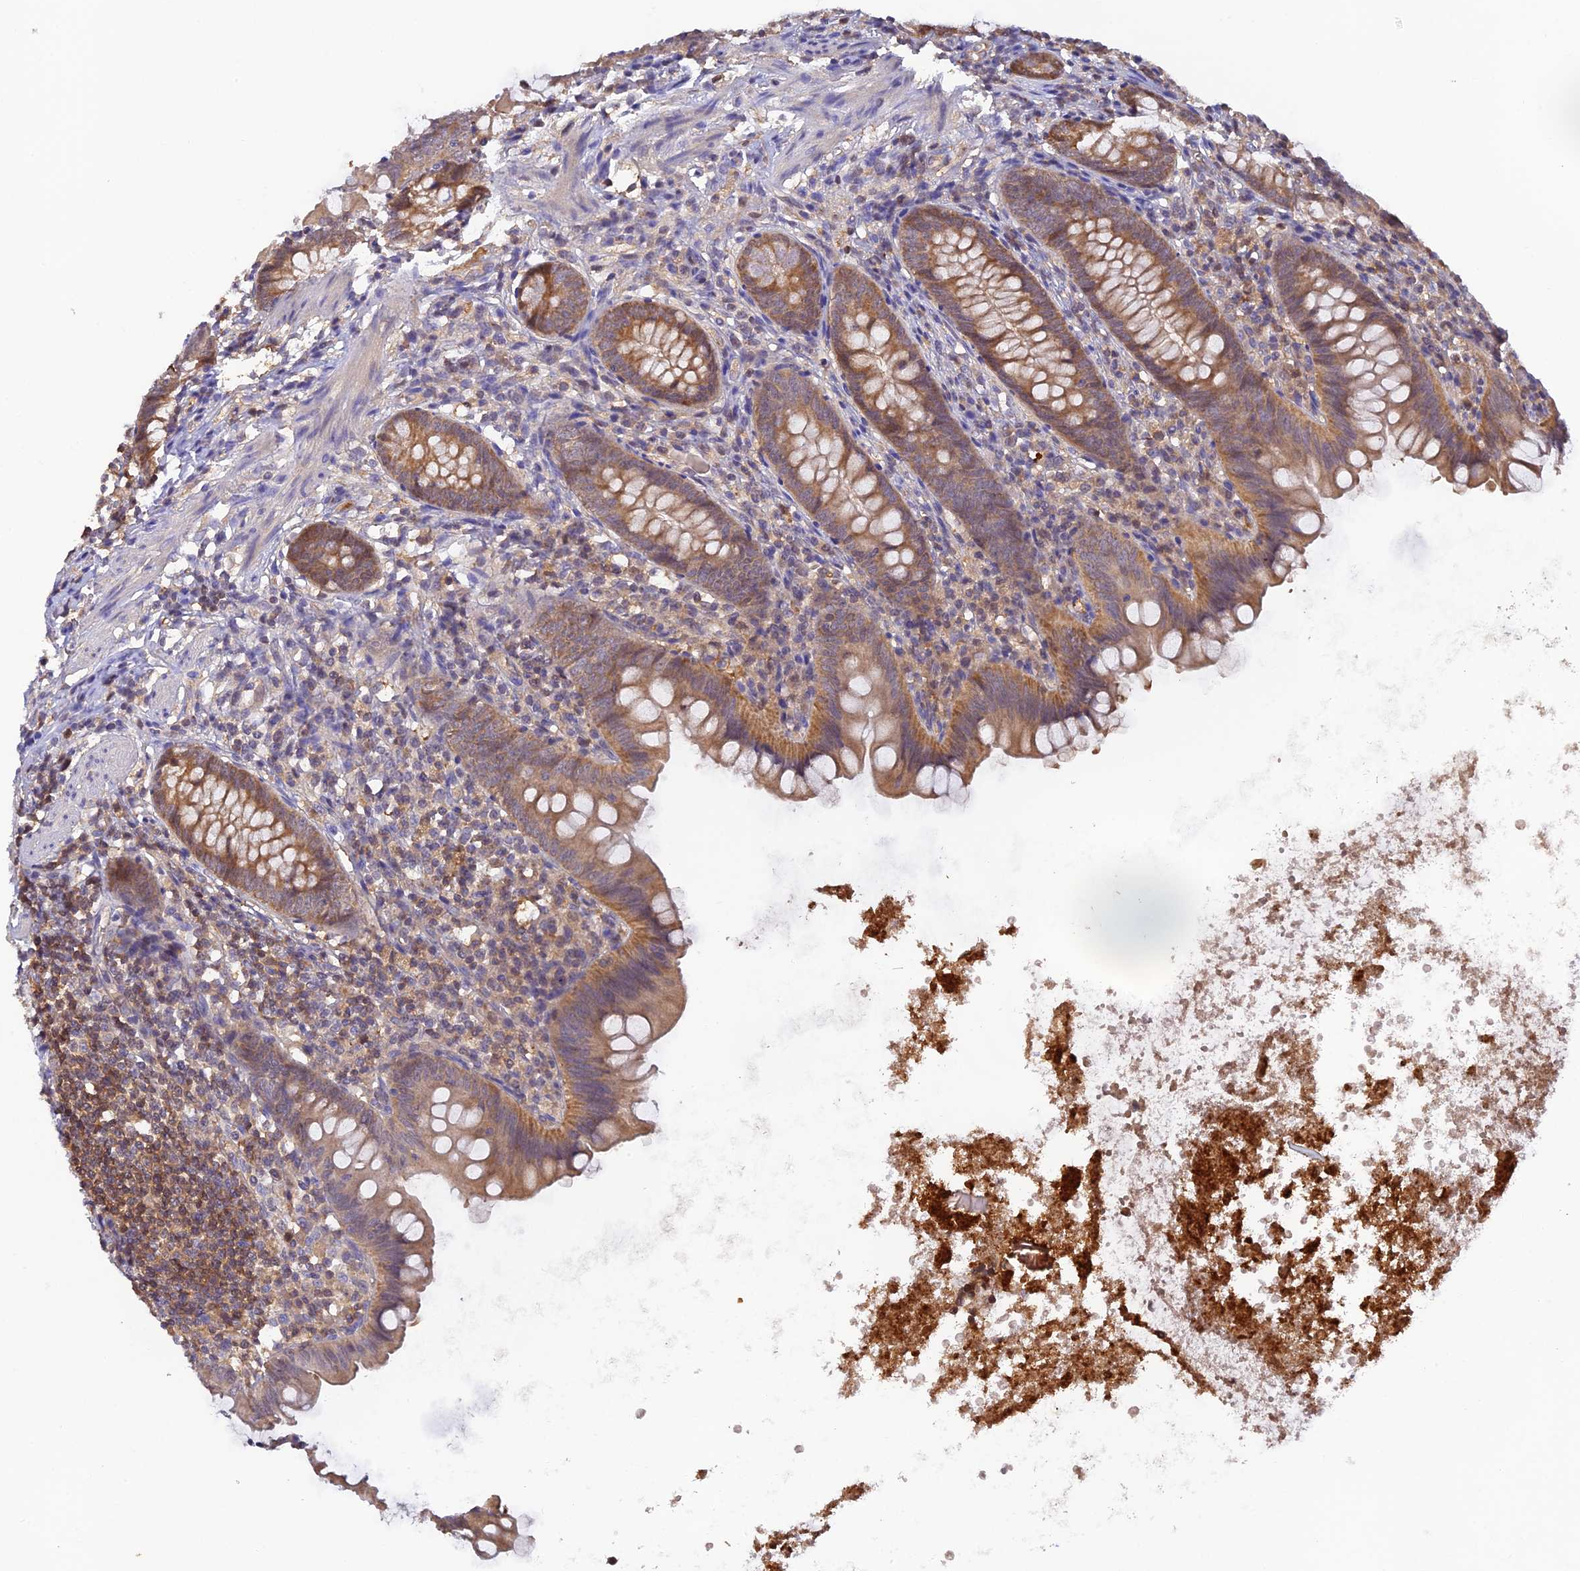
{"staining": {"intensity": "moderate", "quantity": ">75%", "location": "cytoplasmic/membranous"}, "tissue": "appendix", "cell_type": "Glandular cells", "image_type": "normal", "snomed": [{"axis": "morphology", "description": "Normal tissue, NOS"}, {"axis": "topography", "description": "Appendix"}], "caption": "Immunohistochemical staining of normal human appendix reveals medium levels of moderate cytoplasmic/membranous staining in about >75% of glandular cells. (DAB (3,3'-diaminobenzidine) IHC, brown staining for protein, blue staining for nuclei).", "gene": "HDHD2", "patient": {"sex": "female", "age": 62}}